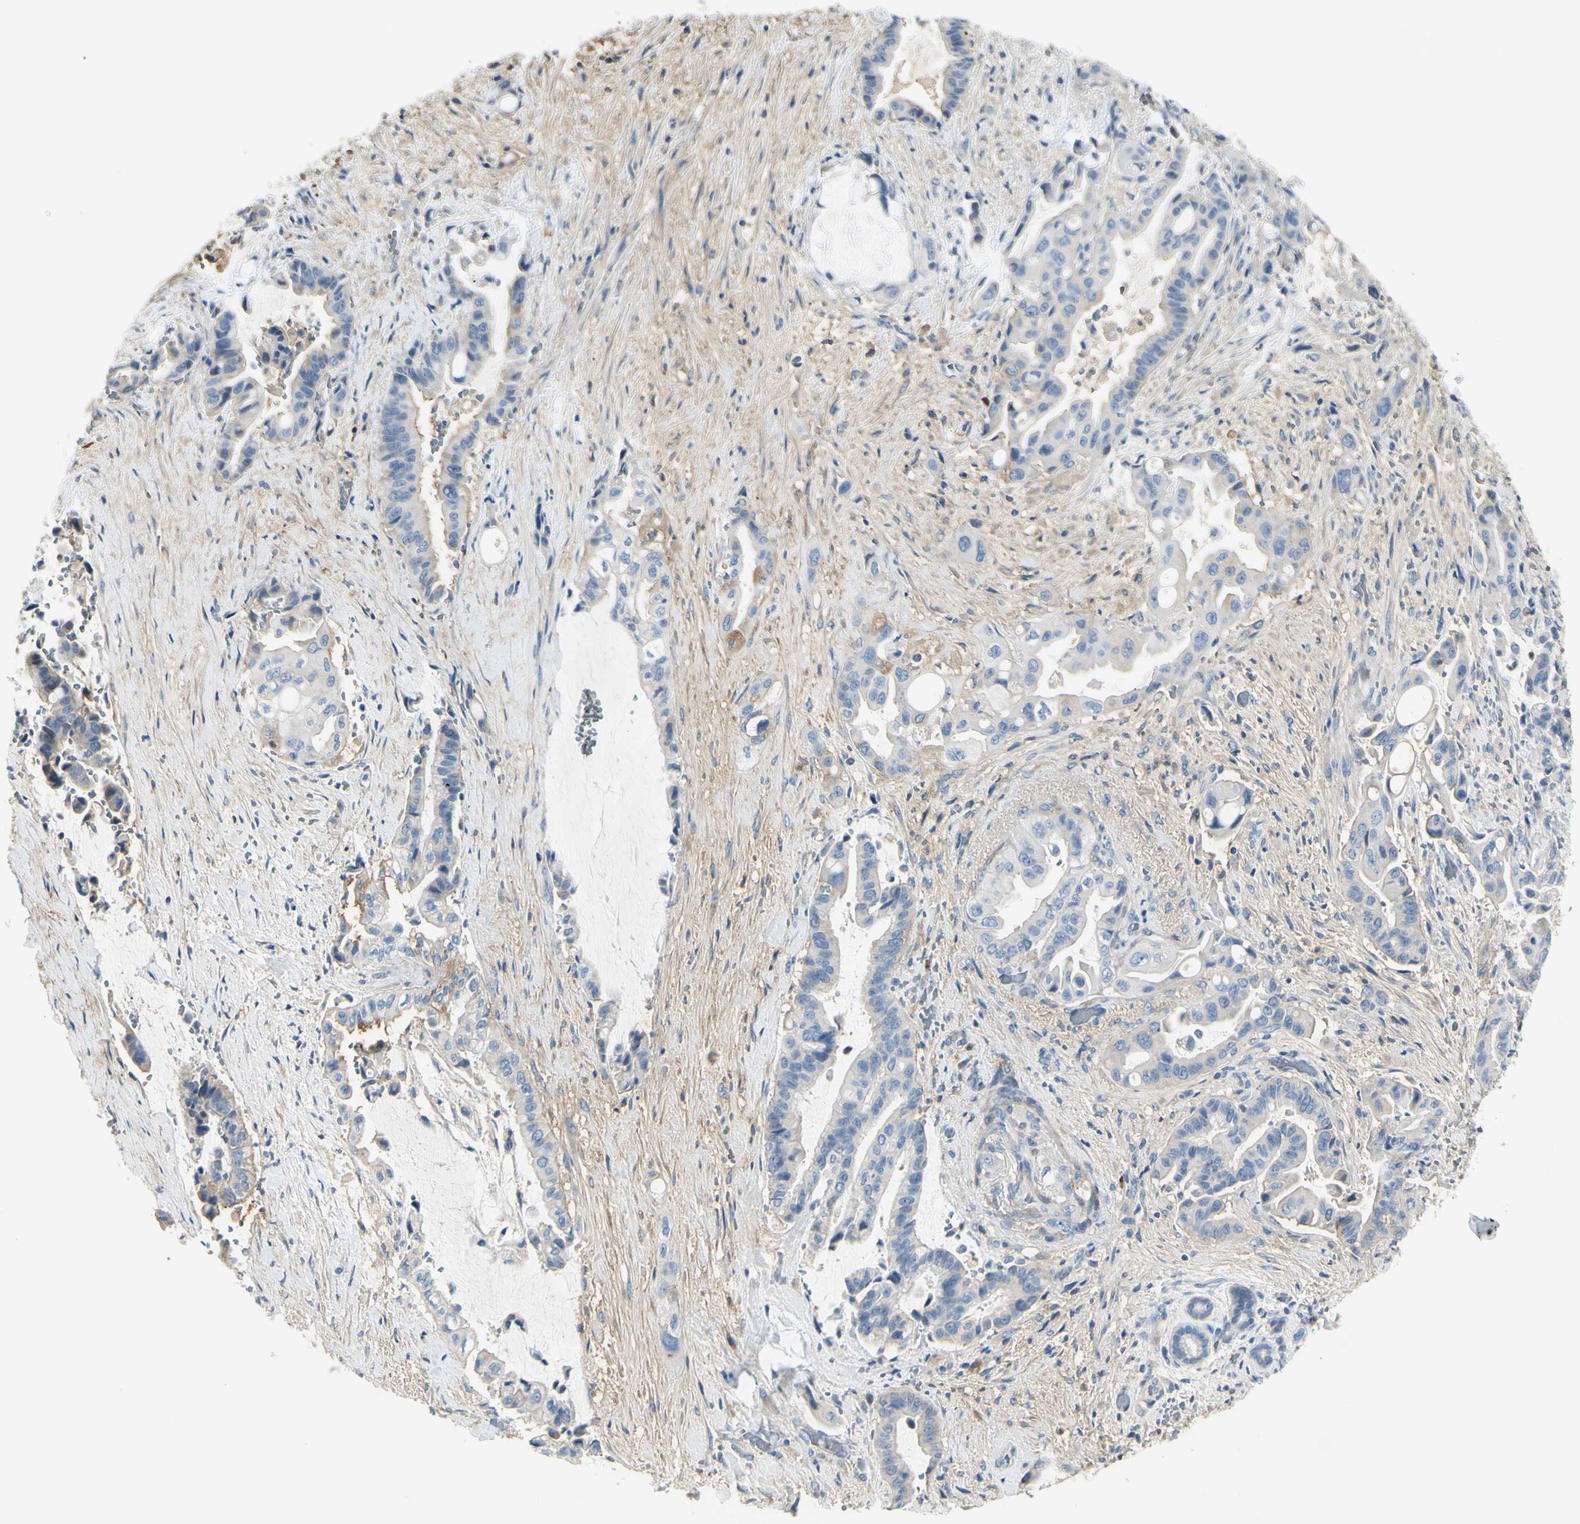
{"staining": {"intensity": "negative", "quantity": "none", "location": "none"}, "tissue": "liver cancer", "cell_type": "Tumor cells", "image_type": "cancer", "snomed": [{"axis": "morphology", "description": "Cholangiocarcinoma"}, {"axis": "topography", "description": "Liver"}], "caption": "A photomicrograph of human cholangiocarcinoma (liver) is negative for staining in tumor cells. (DAB (3,3'-diaminobenzidine) IHC with hematoxylin counter stain).", "gene": "NCBP2L", "patient": {"sex": "female", "age": 61}}